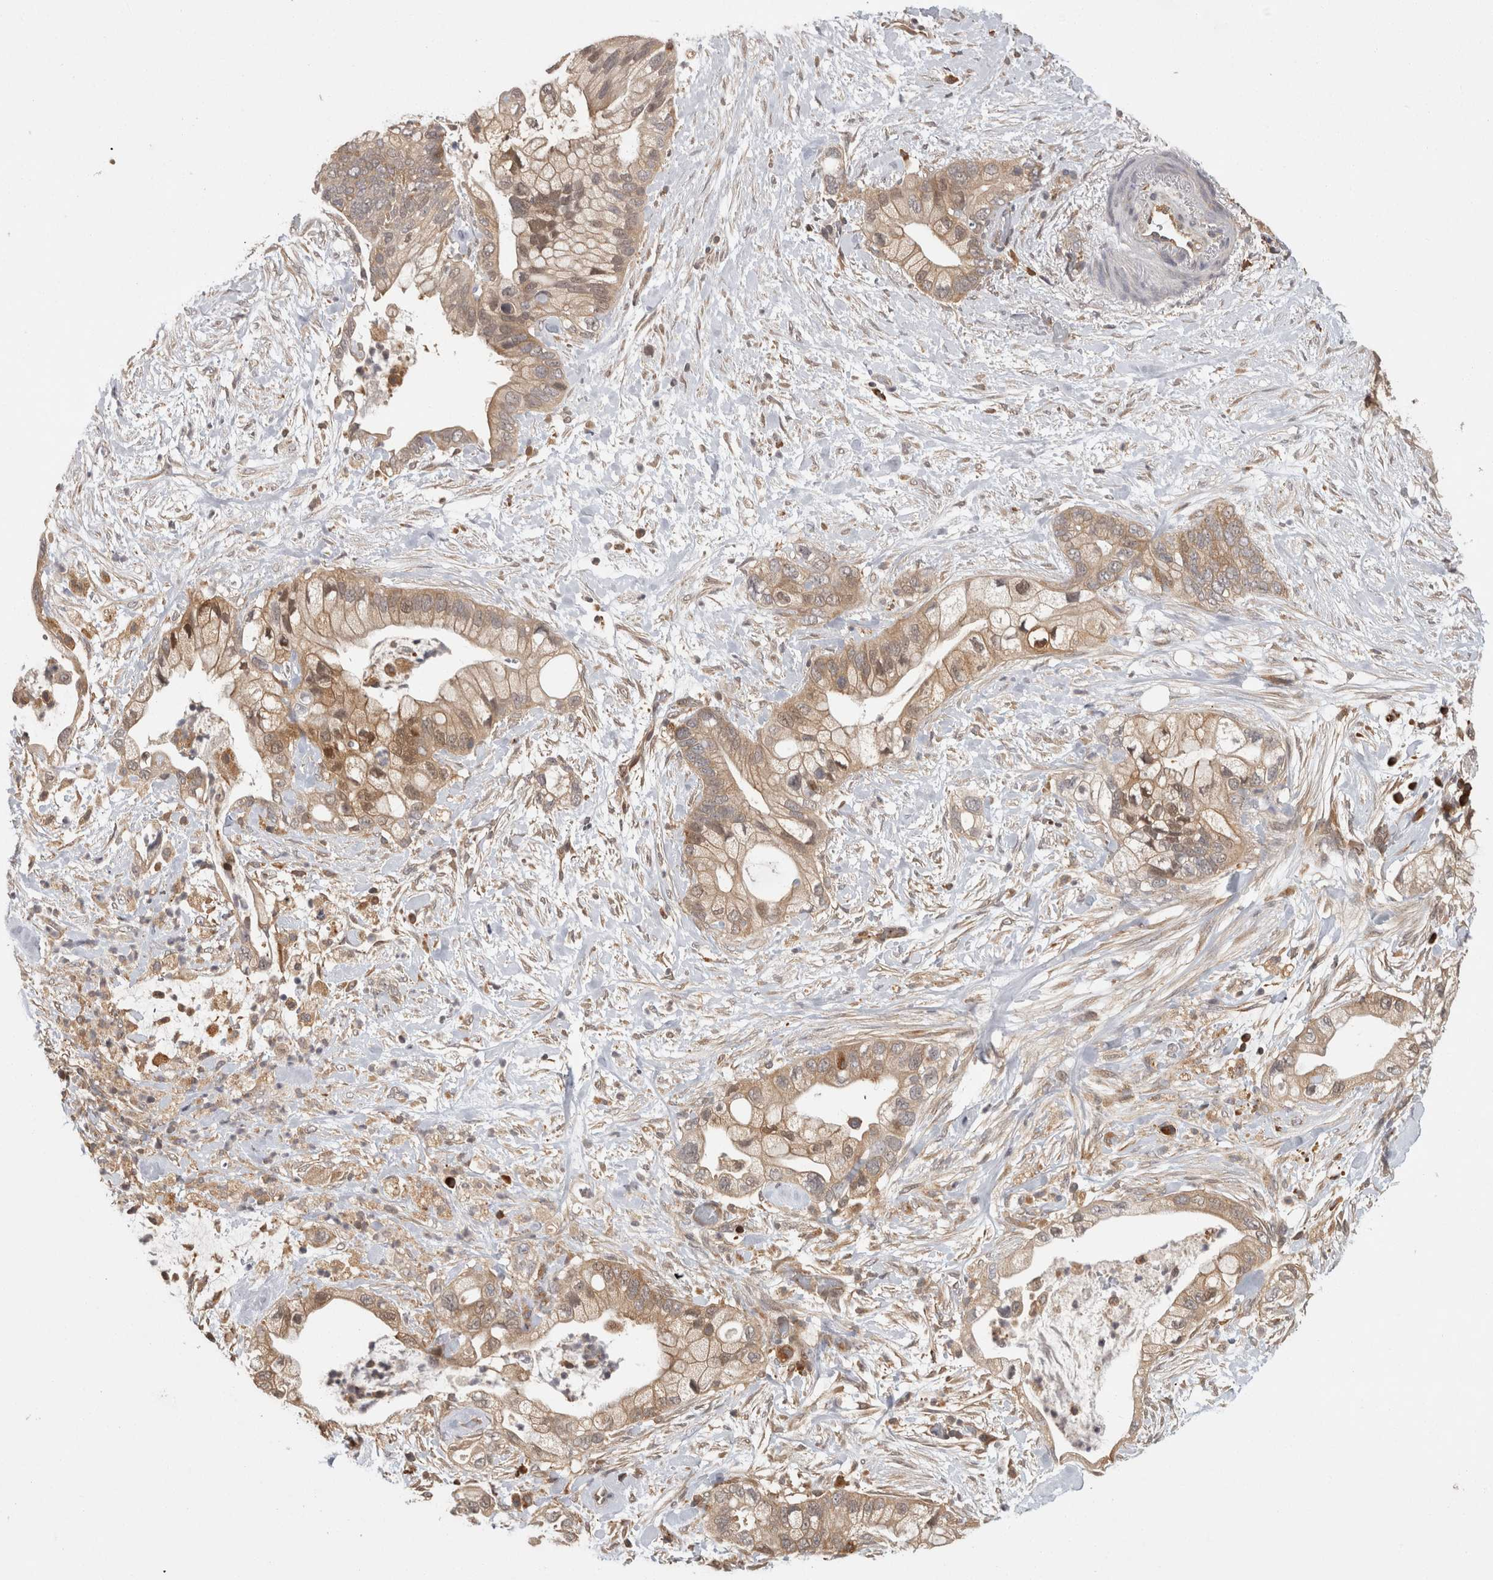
{"staining": {"intensity": "weak", "quantity": ">75%", "location": "cytoplasmic/membranous"}, "tissue": "pancreatic cancer", "cell_type": "Tumor cells", "image_type": "cancer", "snomed": [{"axis": "morphology", "description": "Adenocarcinoma, NOS"}, {"axis": "topography", "description": "Pancreas"}], "caption": "Protein staining by immunohistochemistry (IHC) exhibits weak cytoplasmic/membranous expression in about >75% of tumor cells in adenocarcinoma (pancreatic).", "gene": "ACAT2", "patient": {"sex": "male", "age": 53}}